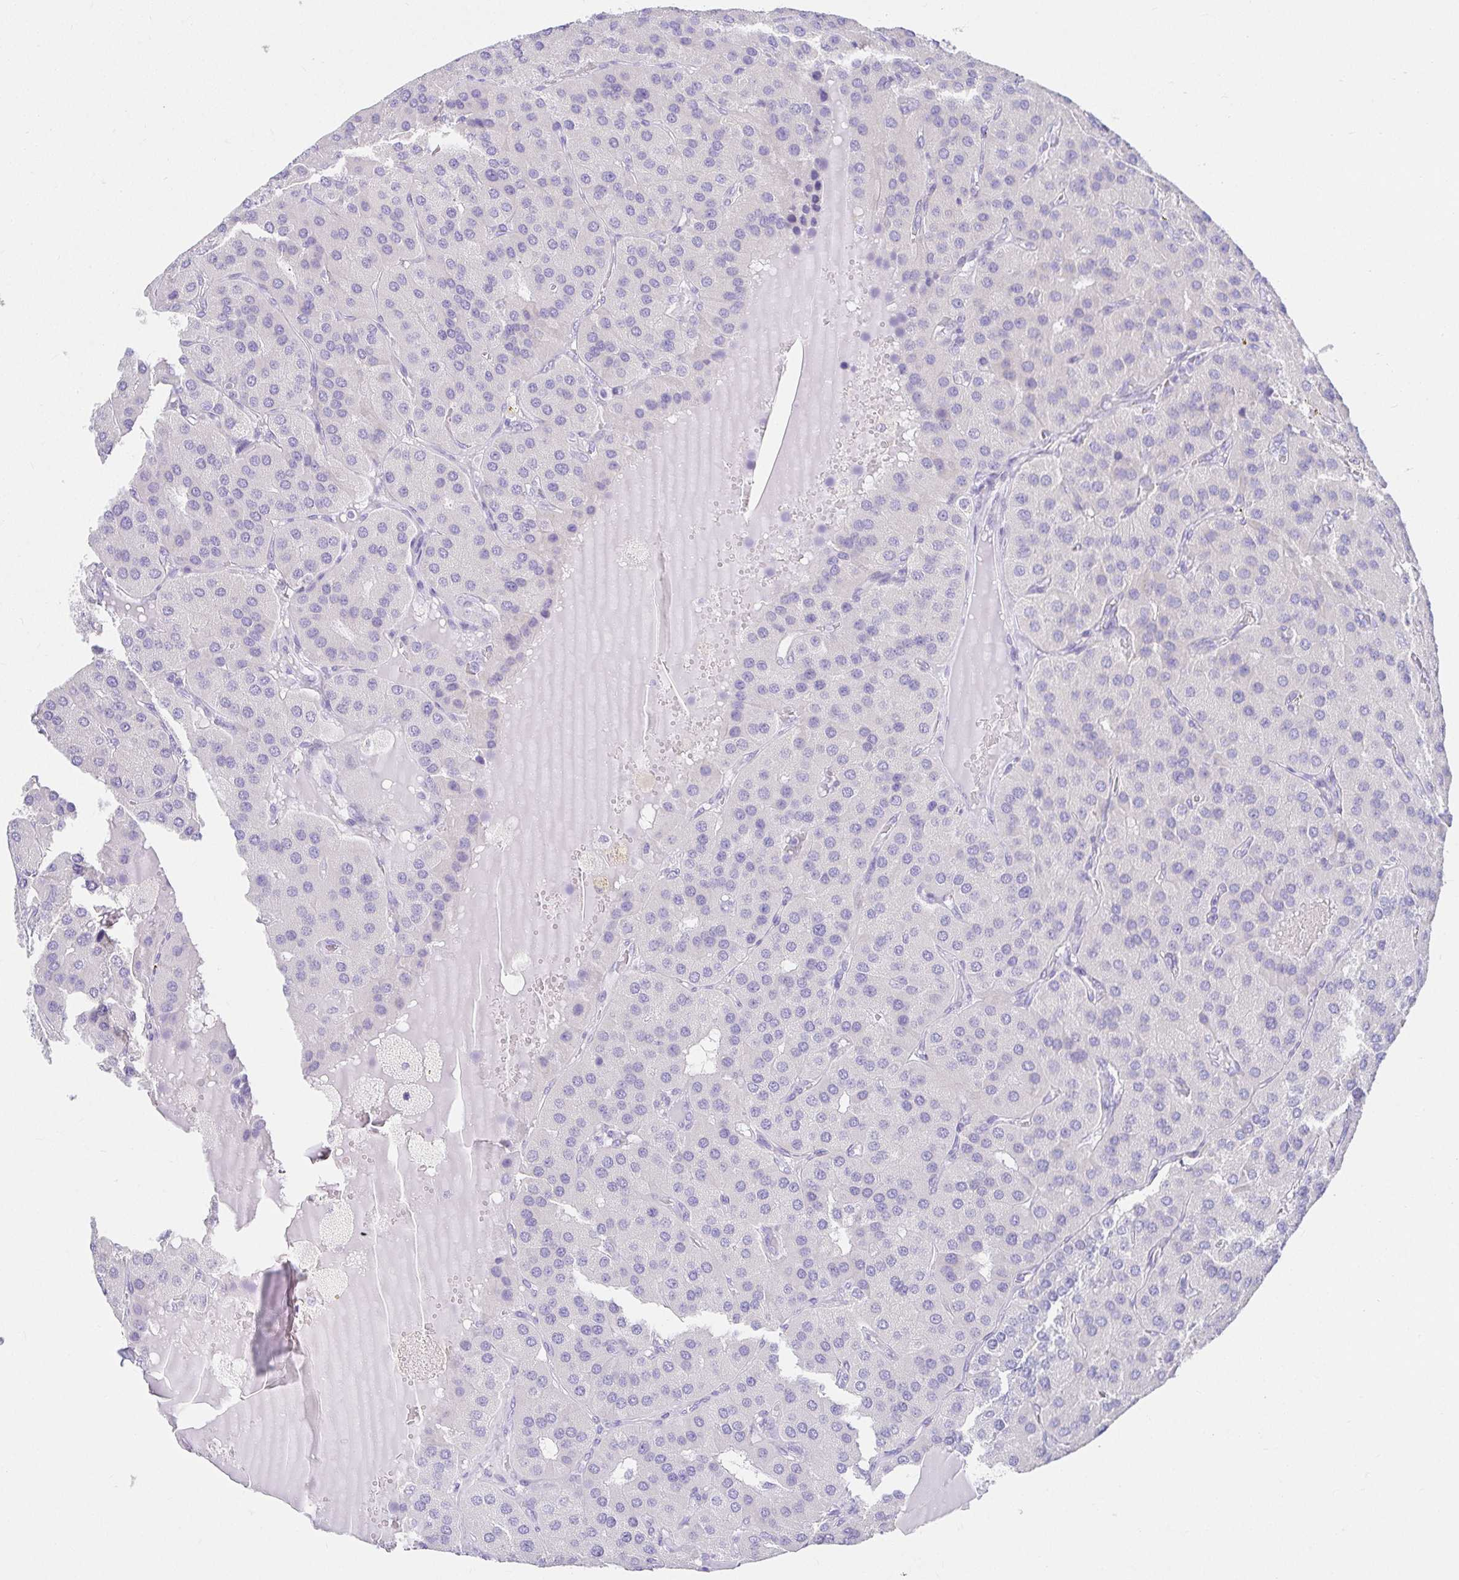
{"staining": {"intensity": "negative", "quantity": "none", "location": "none"}, "tissue": "parathyroid gland", "cell_type": "Glandular cells", "image_type": "normal", "snomed": [{"axis": "morphology", "description": "Normal tissue, NOS"}, {"axis": "morphology", "description": "Adenoma, NOS"}, {"axis": "topography", "description": "Parathyroid gland"}], "caption": "The image reveals no staining of glandular cells in unremarkable parathyroid gland.", "gene": "VGLL1", "patient": {"sex": "female", "age": 86}}